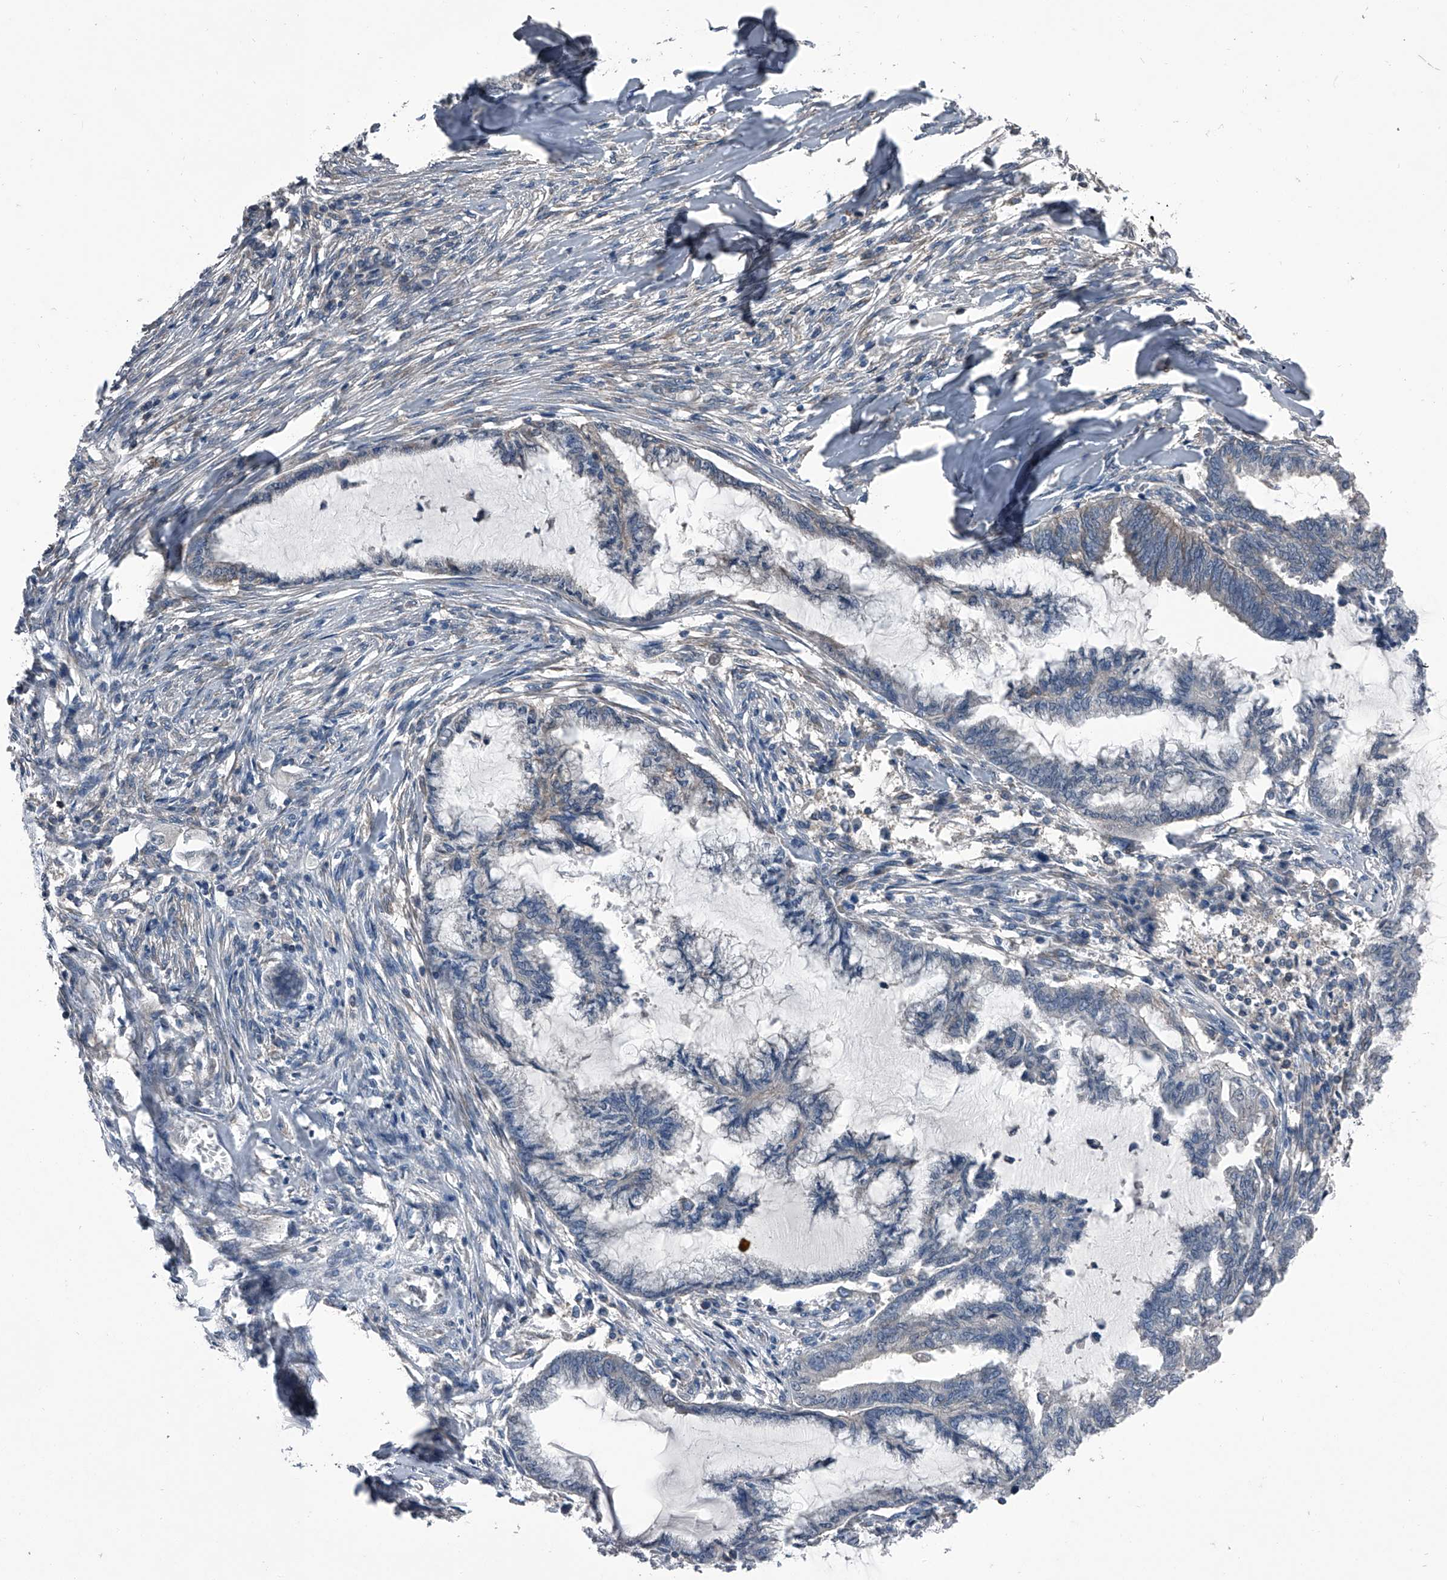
{"staining": {"intensity": "negative", "quantity": "none", "location": "none"}, "tissue": "endometrial cancer", "cell_type": "Tumor cells", "image_type": "cancer", "snomed": [{"axis": "morphology", "description": "Adenocarcinoma, NOS"}, {"axis": "topography", "description": "Endometrium"}], "caption": "Adenocarcinoma (endometrial) stained for a protein using immunohistochemistry (IHC) demonstrates no positivity tumor cells.", "gene": "PIP5K1A", "patient": {"sex": "female", "age": 86}}